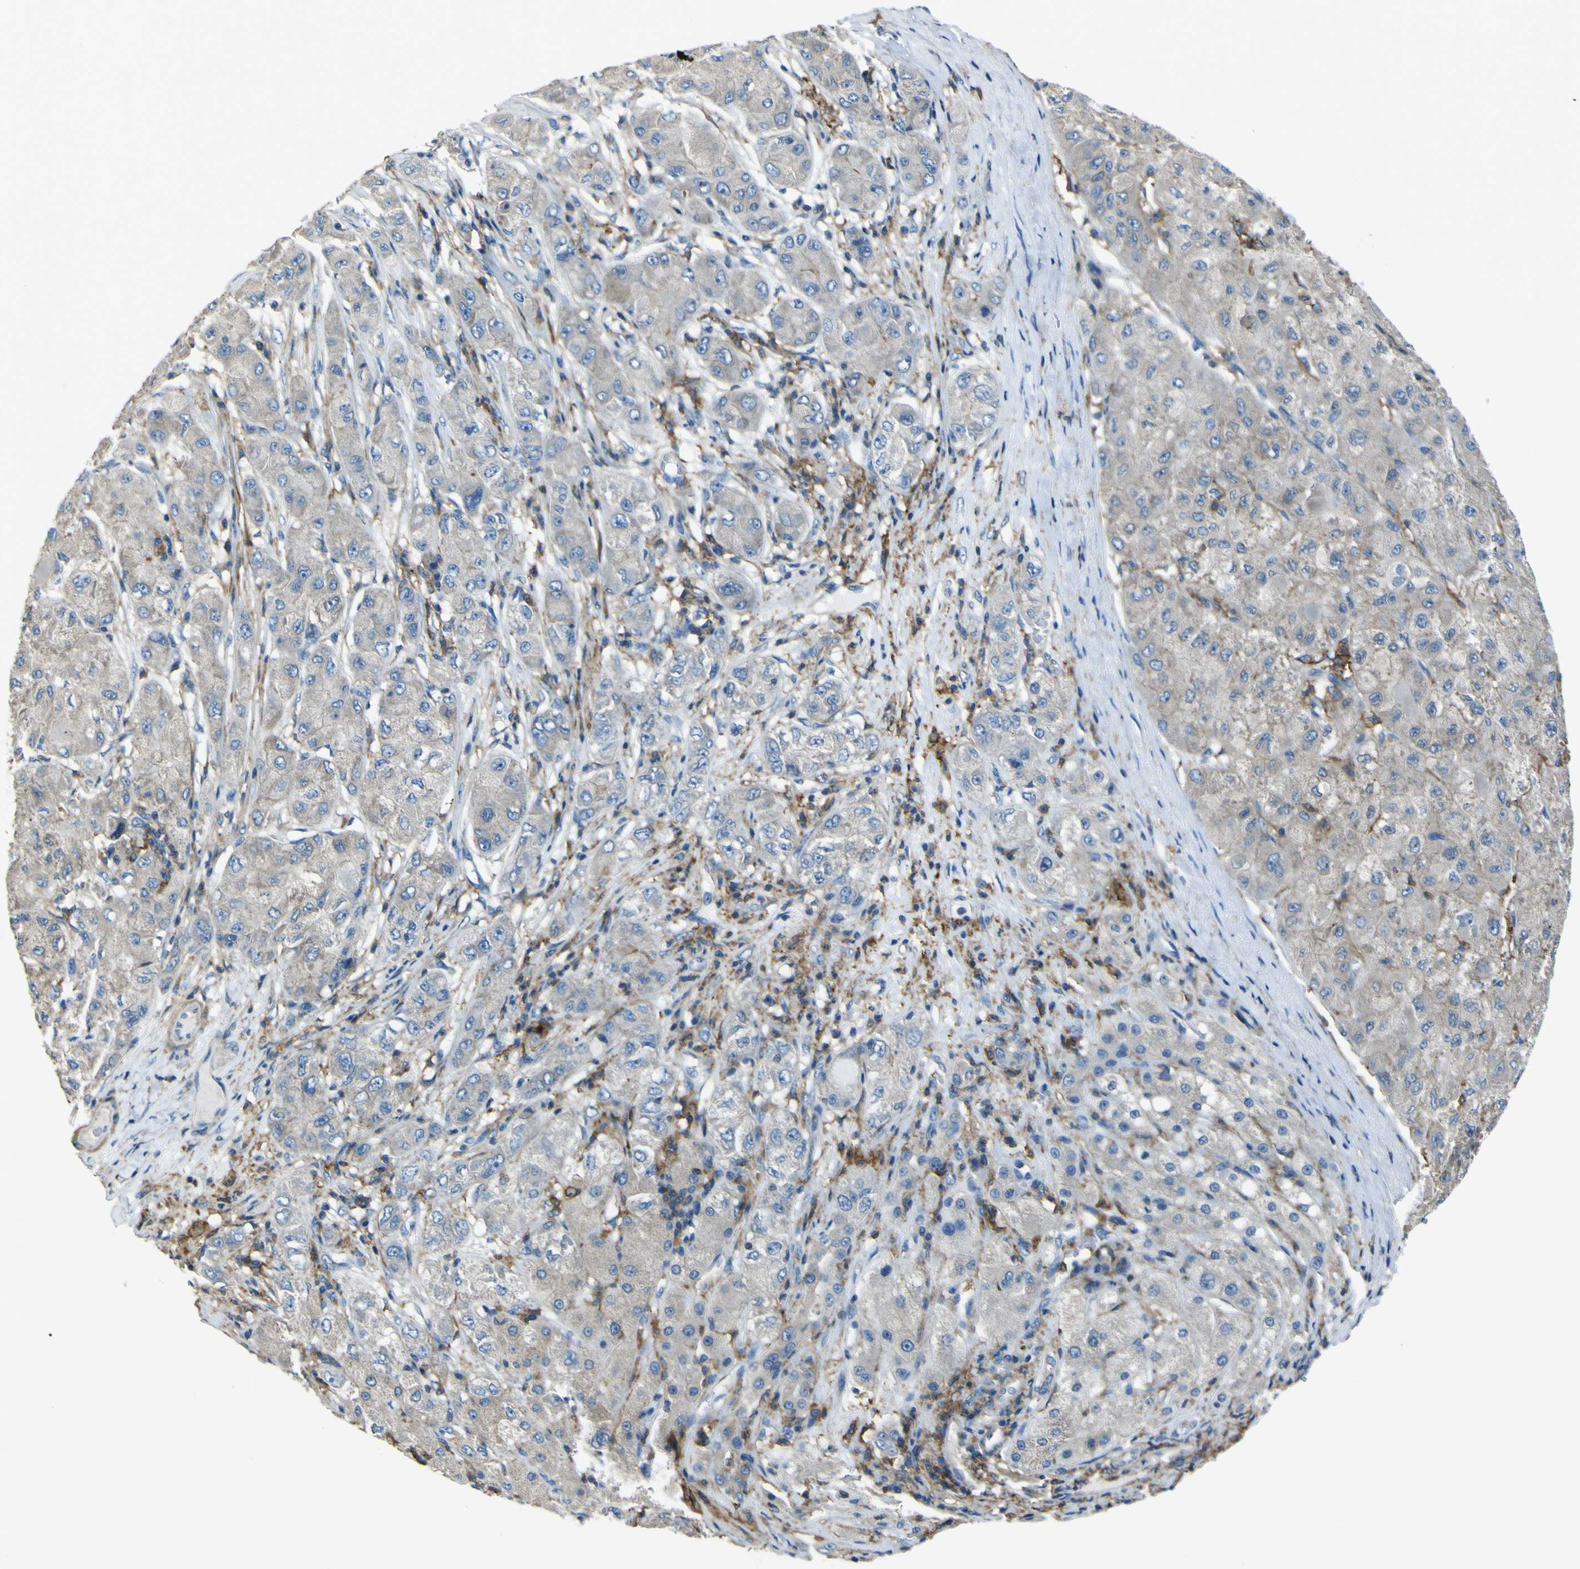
{"staining": {"intensity": "negative", "quantity": "none", "location": "none"}, "tissue": "liver cancer", "cell_type": "Tumor cells", "image_type": "cancer", "snomed": [{"axis": "morphology", "description": "Carcinoma, Hepatocellular, NOS"}, {"axis": "topography", "description": "Liver"}], "caption": "Liver cancer (hepatocellular carcinoma) stained for a protein using IHC demonstrates no expression tumor cells.", "gene": "LAIR1", "patient": {"sex": "male", "age": 80}}